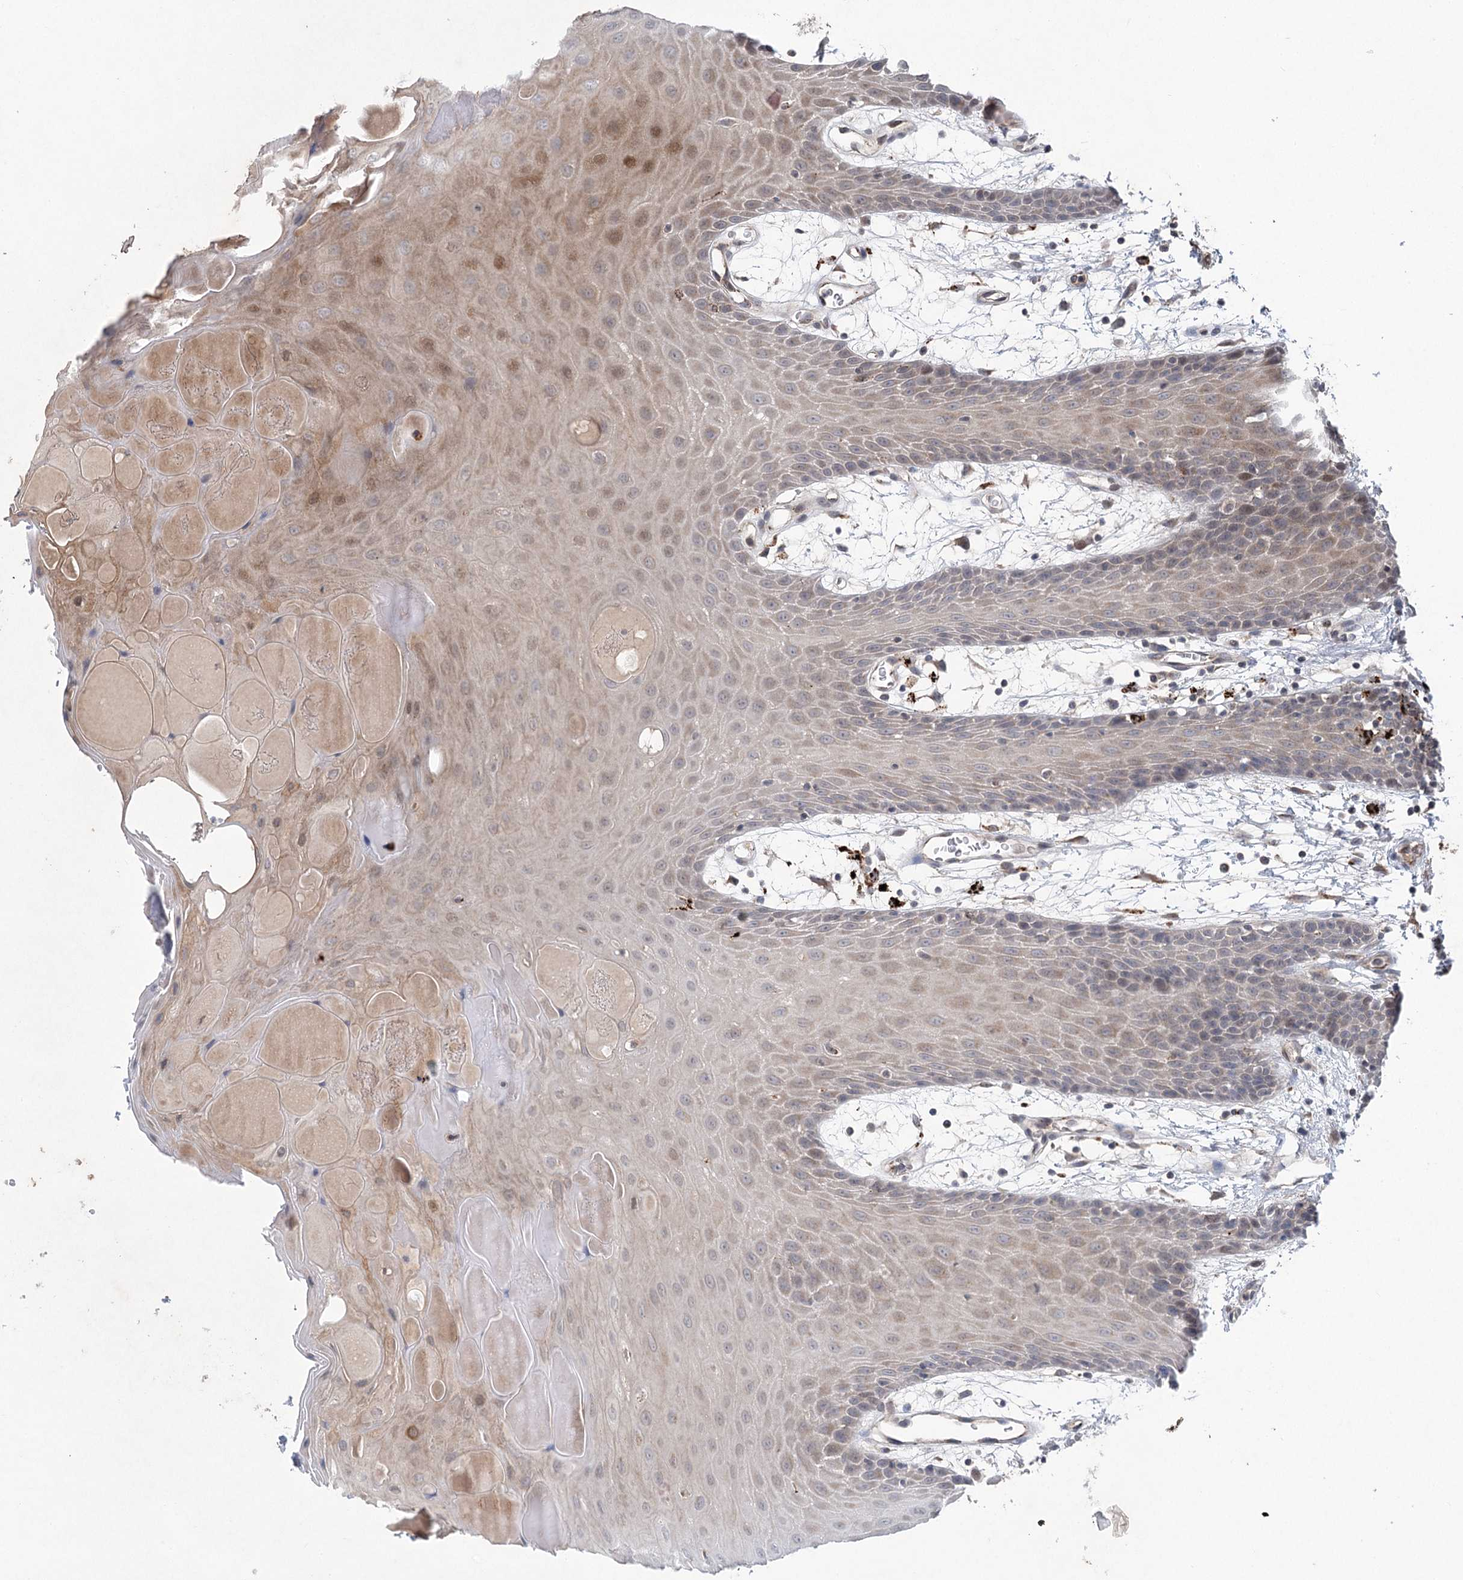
{"staining": {"intensity": "weak", "quantity": ">75%", "location": "cytoplasmic/membranous"}, "tissue": "oral mucosa", "cell_type": "Squamous epithelial cells", "image_type": "normal", "snomed": [{"axis": "morphology", "description": "Normal tissue, NOS"}, {"axis": "topography", "description": "Skeletal muscle"}, {"axis": "topography", "description": "Oral tissue"}, {"axis": "topography", "description": "Salivary gland"}, {"axis": "topography", "description": "Peripheral nerve tissue"}], "caption": "Immunohistochemistry (IHC) (DAB (3,3'-diaminobenzidine)) staining of benign human oral mucosa shows weak cytoplasmic/membranous protein expression in approximately >75% of squamous epithelial cells.", "gene": "METTL24", "patient": {"sex": "male", "age": 54}}